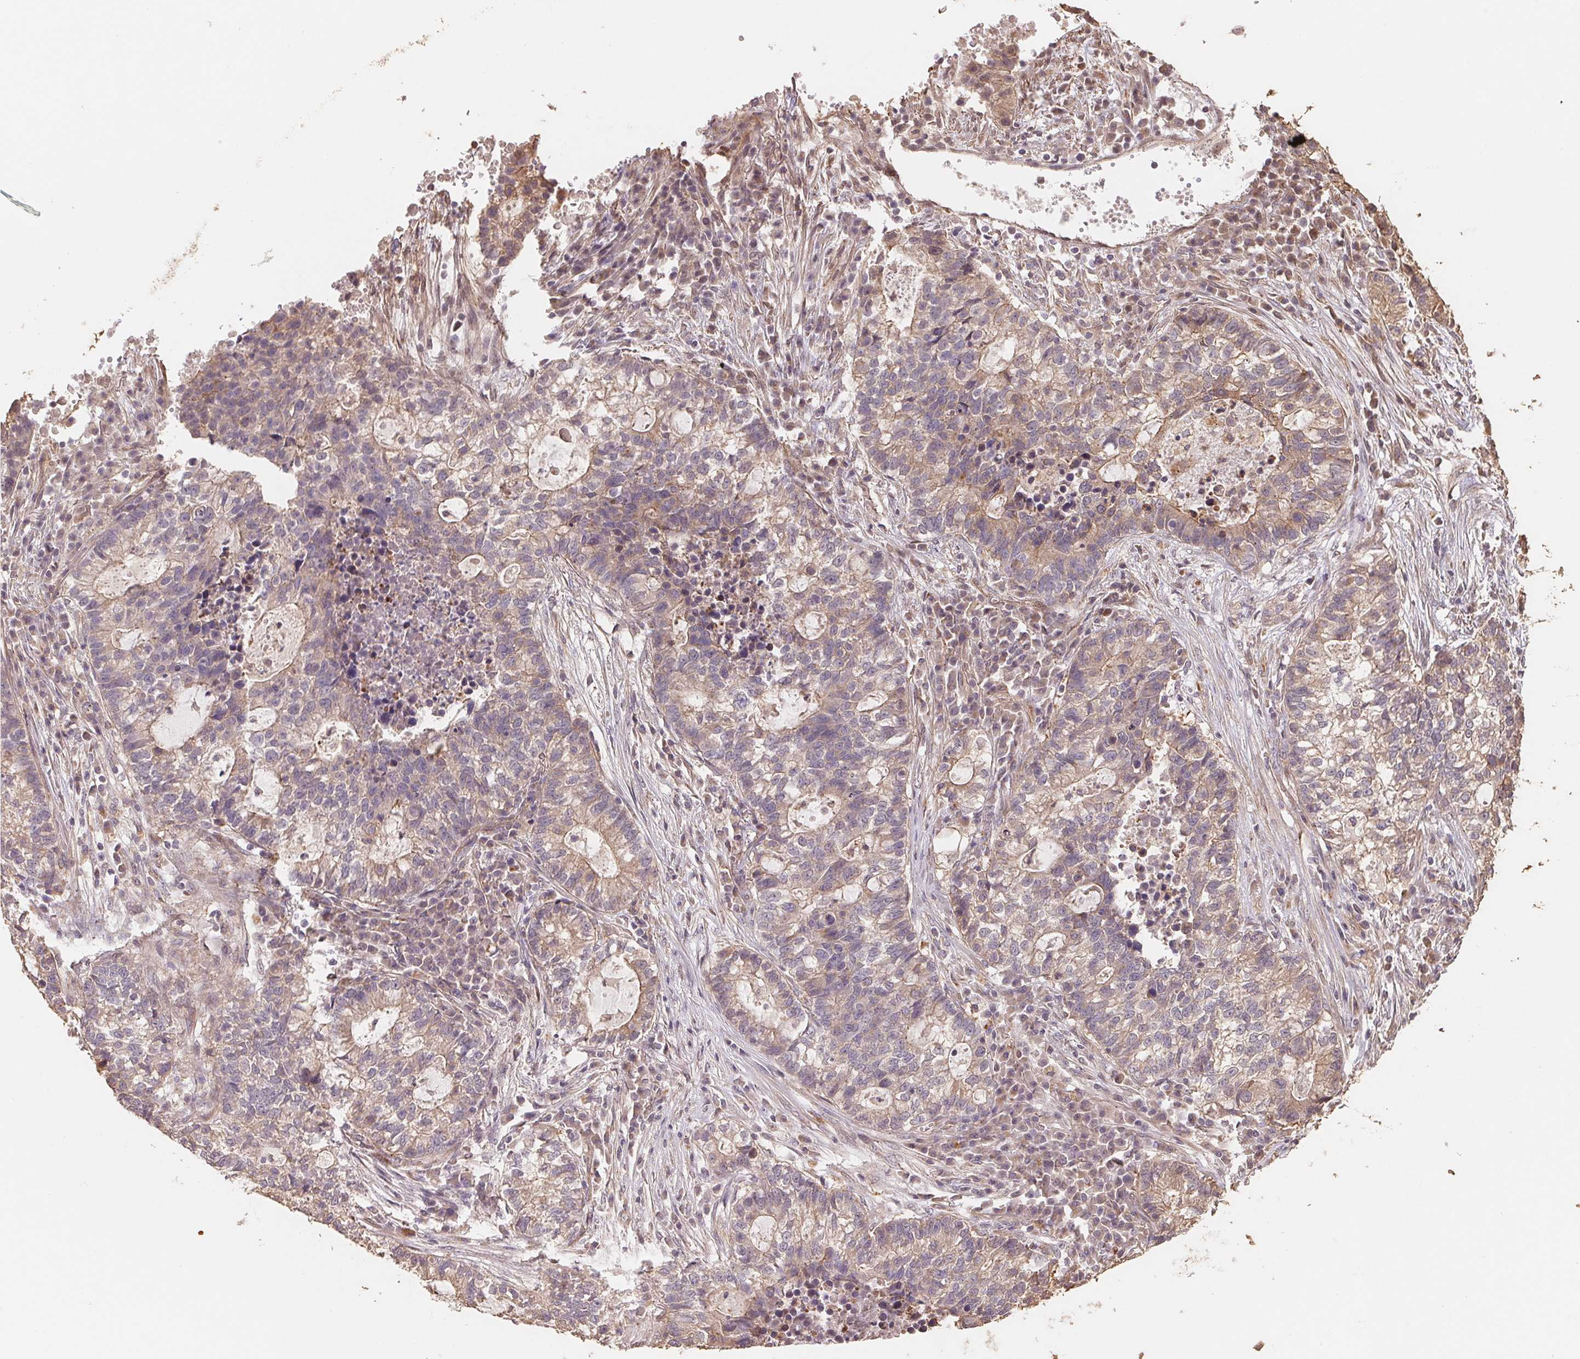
{"staining": {"intensity": "weak", "quantity": "25%-75%", "location": "cytoplasmic/membranous"}, "tissue": "lung cancer", "cell_type": "Tumor cells", "image_type": "cancer", "snomed": [{"axis": "morphology", "description": "Adenocarcinoma, NOS"}, {"axis": "topography", "description": "Lung"}], "caption": "Protein expression analysis of human lung cancer (adenocarcinoma) reveals weak cytoplasmic/membranous expression in approximately 25%-75% of tumor cells.", "gene": "TMEM222", "patient": {"sex": "male", "age": 57}}